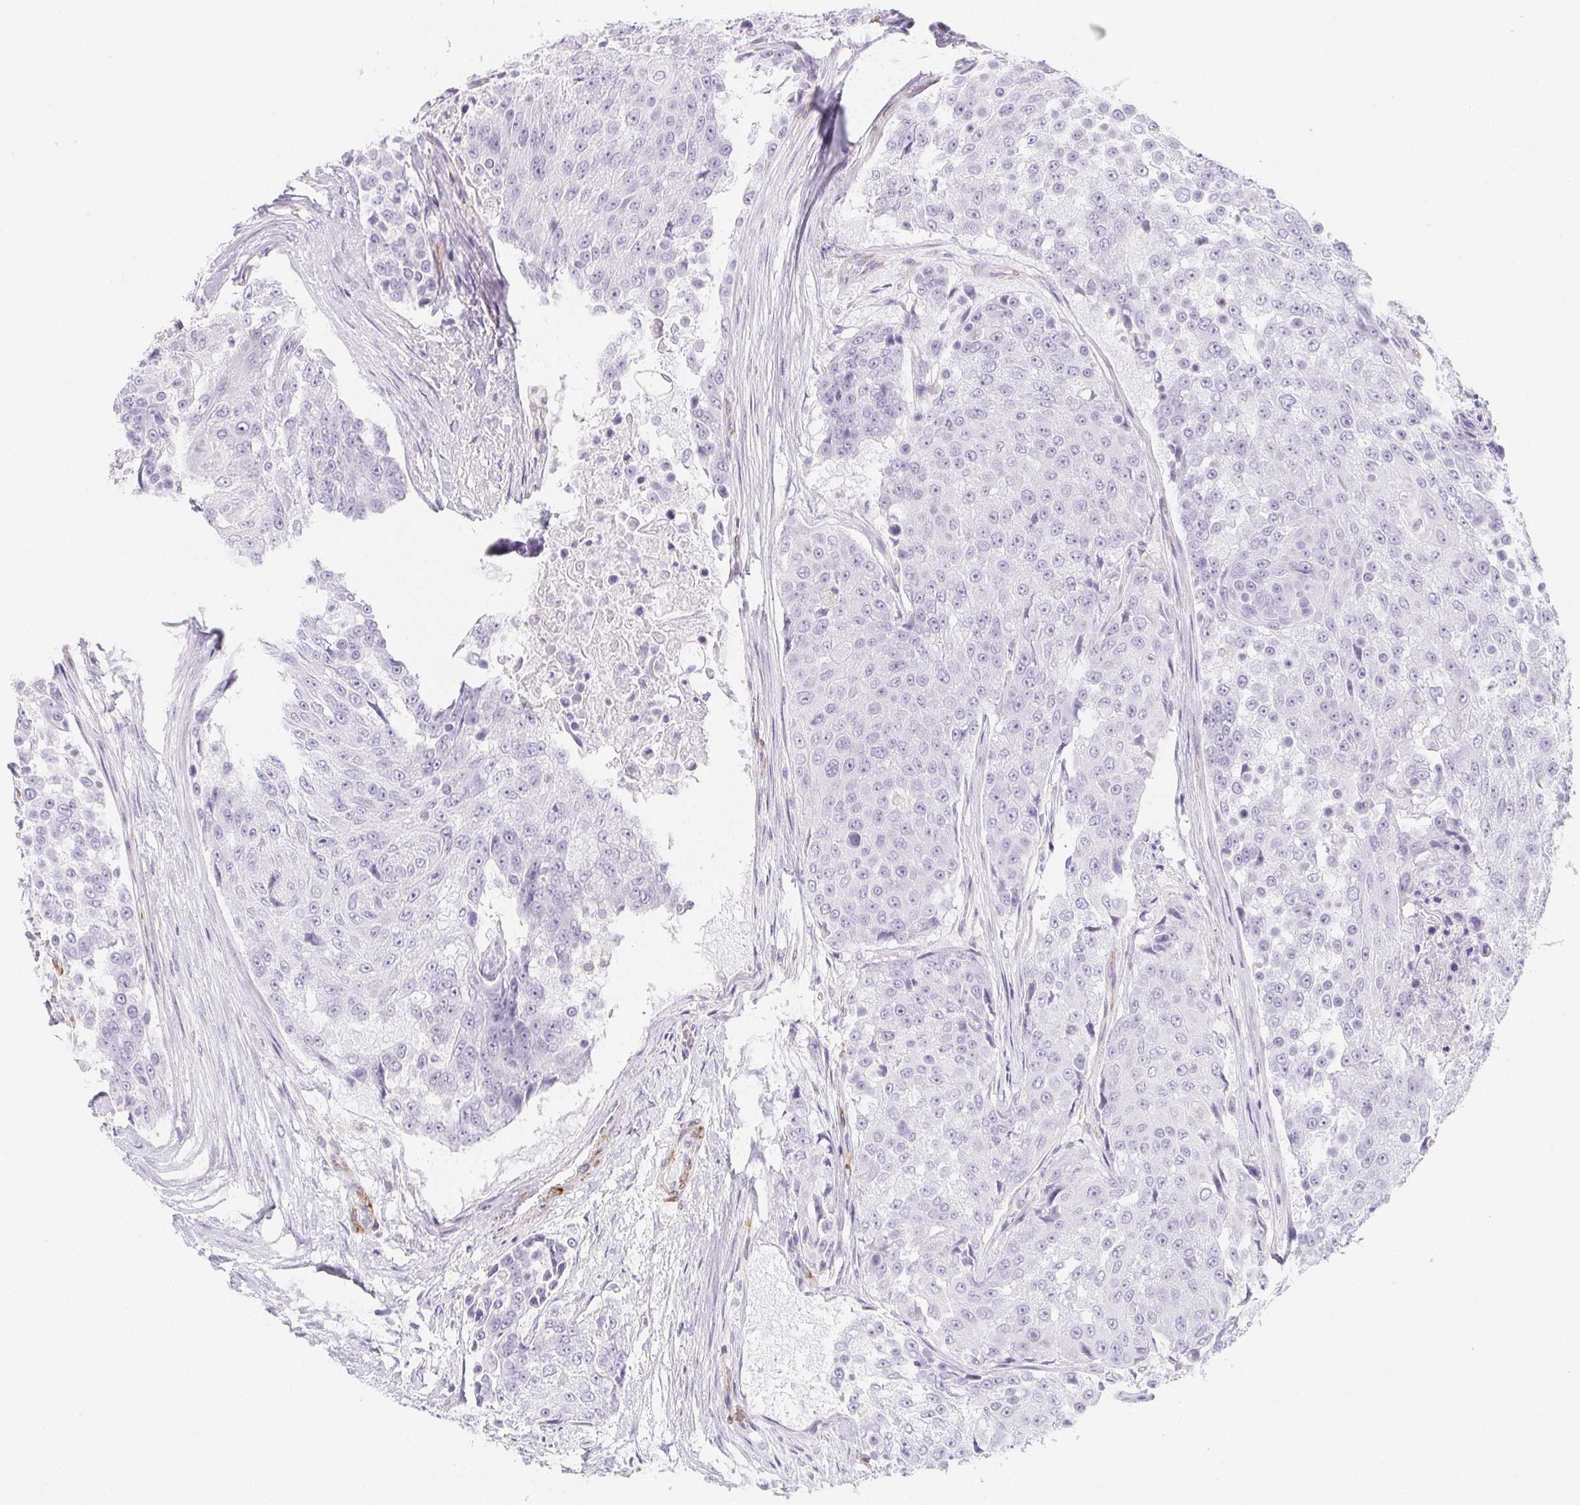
{"staining": {"intensity": "negative", "quantity": "none", "location": "none"}, "tissue": "urothelial cancer", "cell_type": "Tumor cells", "image_type": "cancer", "snomed": [{"axis": "morphology", "description": "Urothelial carcinoma, High grade"}, {"axis": "topography", "description": "Urinary bladder"}], "caption": "The histopathology image displays no significant expression in tumor cells of urothelial carcinoma (high-grade). (DAB immunohistochemistry, high magnification).", "gene": "HRC", "patient": {"sex": "female", "age": 63}}